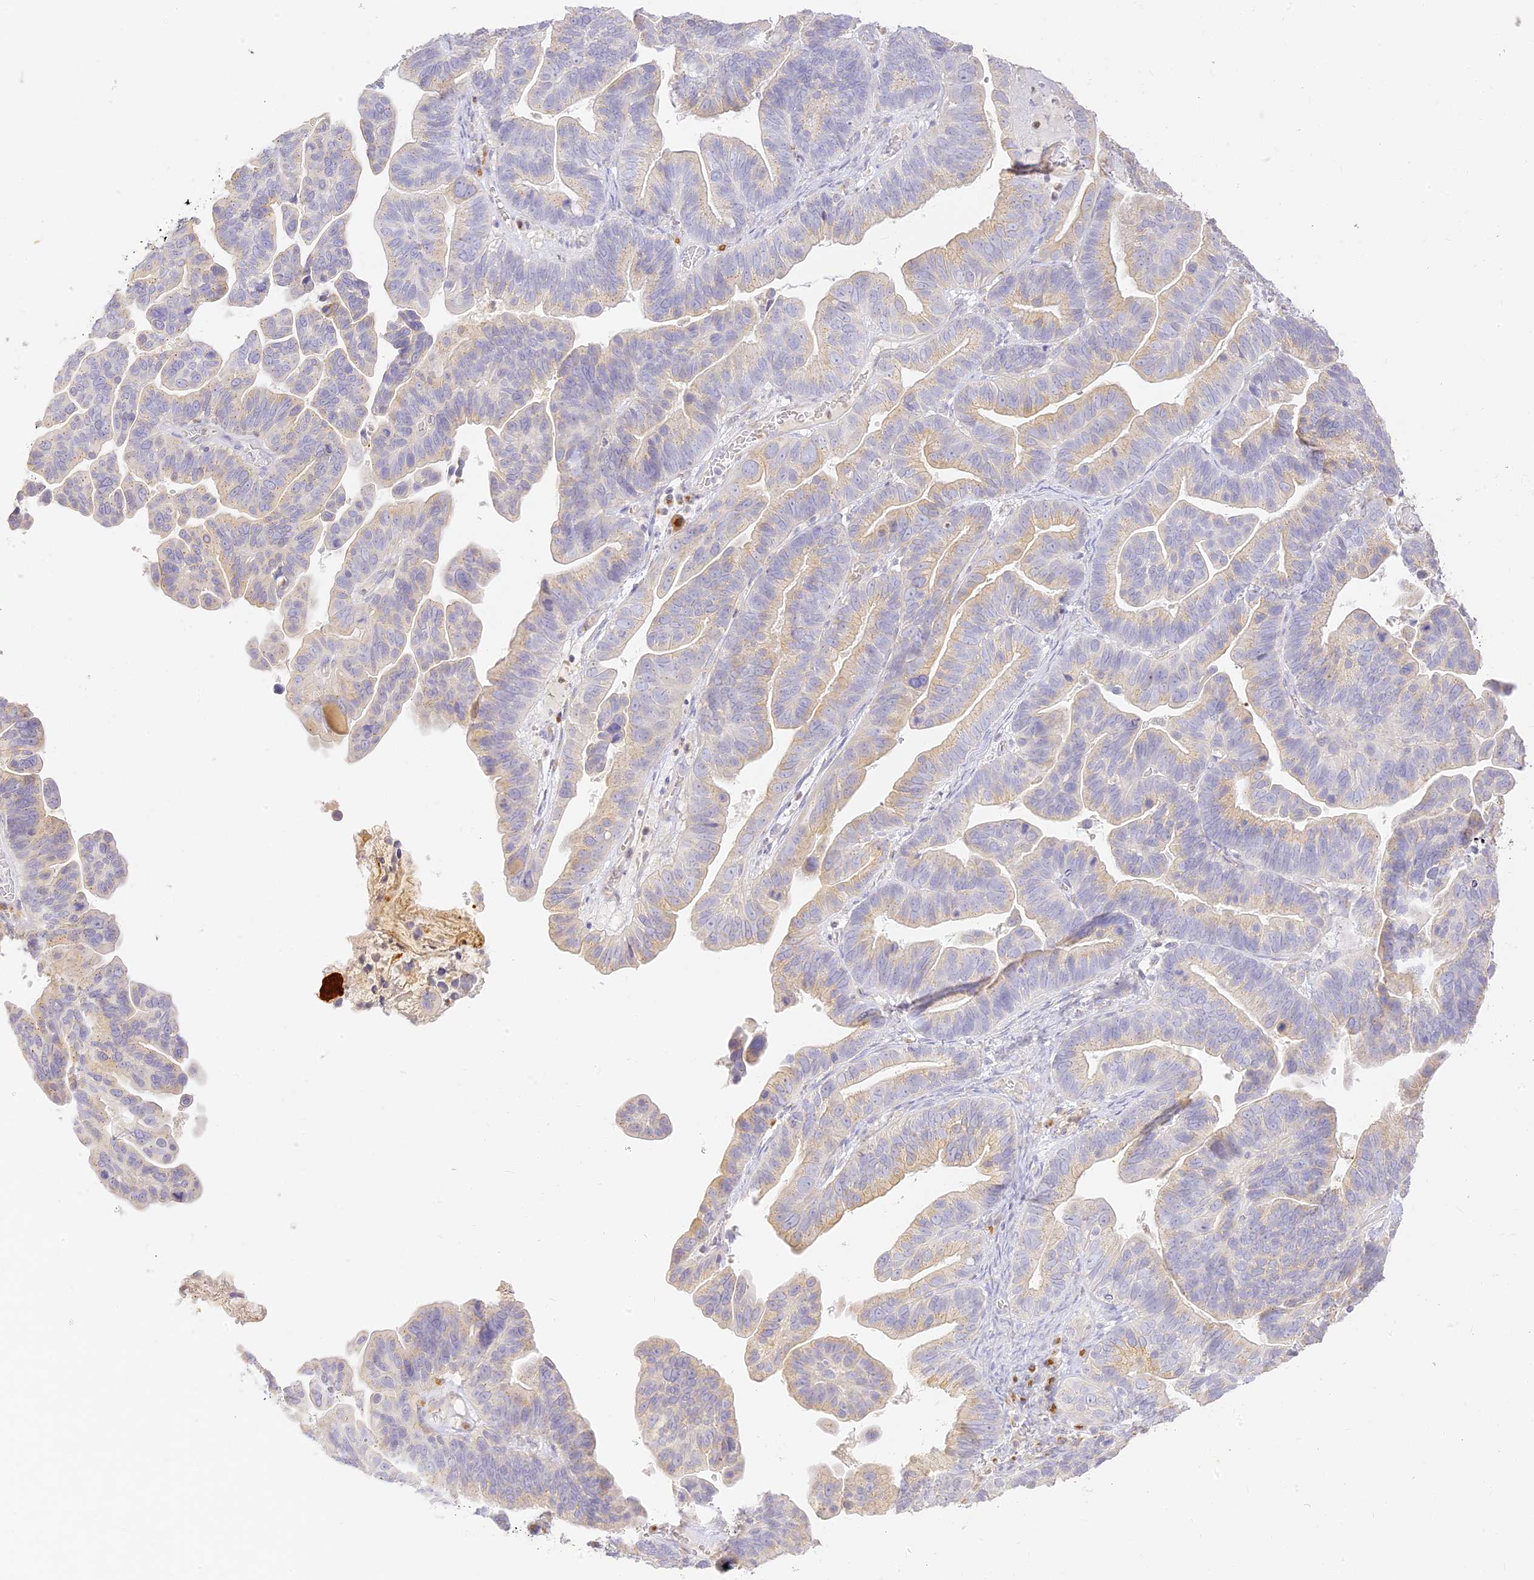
{"staining": {"intensity": "weak", "quantity": "25%-75%", "location": "cytoplasmic/membranous"}, "tissue": "ovarian cancer", "cell_type": "Tumor cells", "image_type": "cancer", "snomed": [{"axis": "morphology", "description": "Cystadenocarcinoma, serous, NOS"}, {"axis": "topography", "description": "Ovary"}], "caption": "Protein staining of ovarian cancer (serous cystadenocarcinoma) tissue displays weak cytoplasmic/membranous positivity in approximately 25%-75% of tumor cells.", "gene": "SEC13", "patient": {"sex": "female", "age": 56}}